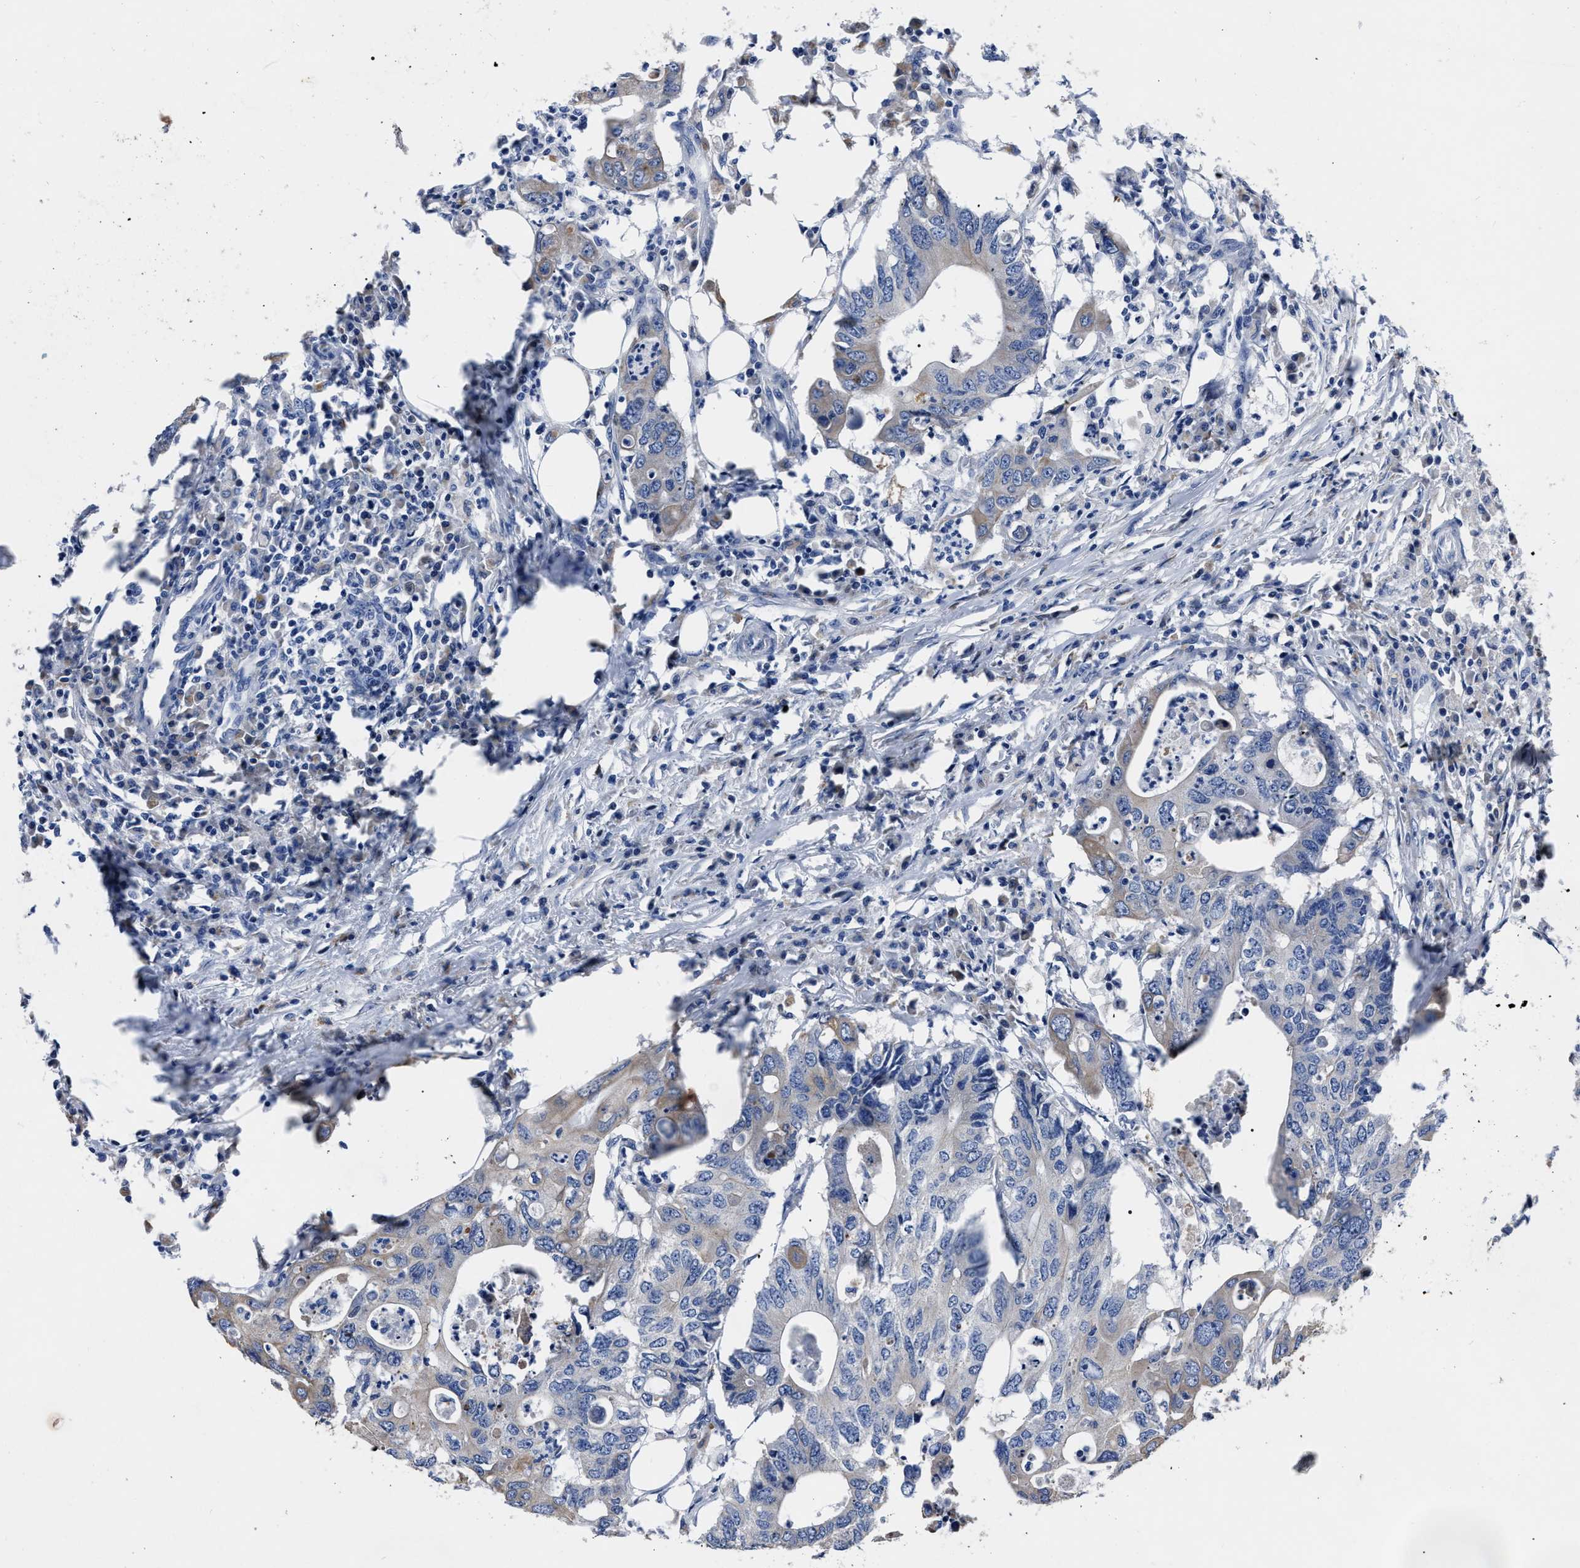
{"staining": {"intensity": "weak", "quantity": "<25%", "location": "cytoplasmic/membranous"}, "tissue": "colorectal cancer", "cell_type": "Tumor cells", "image_type": "cancer", "snomed": [{"axis": "morphology", "description": "Adenocarcinoma, NOS"}, {"axis": "topography", "description": "Colon"}], "caption": "Immunohistochemical staining of colorectal cancer reveals no significant expression in tumor cells. Nuclei are stained in blue.", "gene": "MOV10L1", "patient": {"sex": "male", "age": 71}}